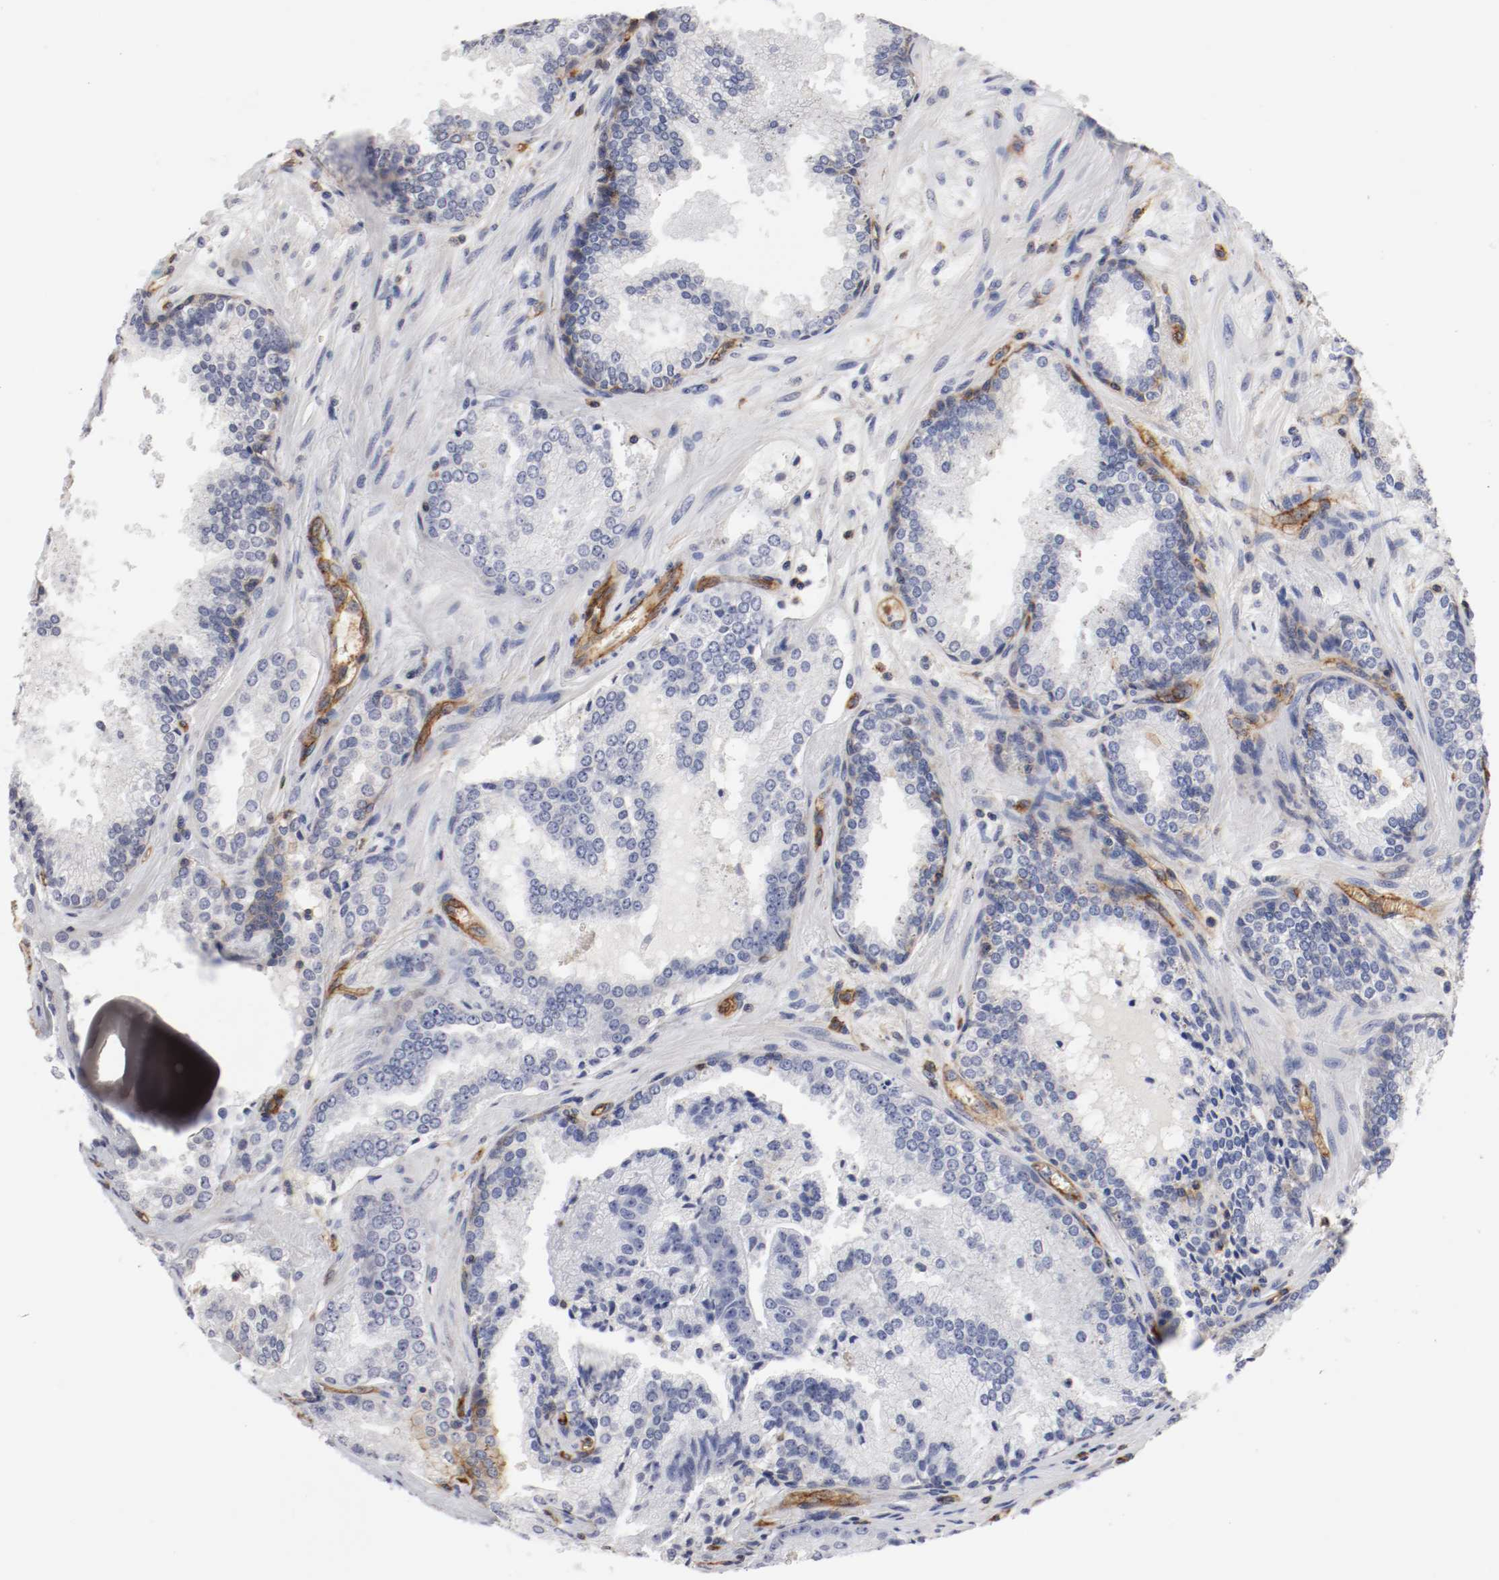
{"staining": {"intensity": "weak", "quantity": "<25%", "location": "cytoplasmic/membranous"}, "tissue": "prostate cancer", "cell_type": "Tumor cells", "image_type": "cancer", "snomed": [{"axis": "morphology", "description": "Adenocarcinoma, Low grade"}, {"axis": "topography", "description": "Prostate"}], "caption": "Immunohistochemistry (IHC) of prostate adenocarcinoma (low-grade) displays no expression in tumor cells.", "gene": "IFITM1", "patient": {"sex": "male", "age": 60}}